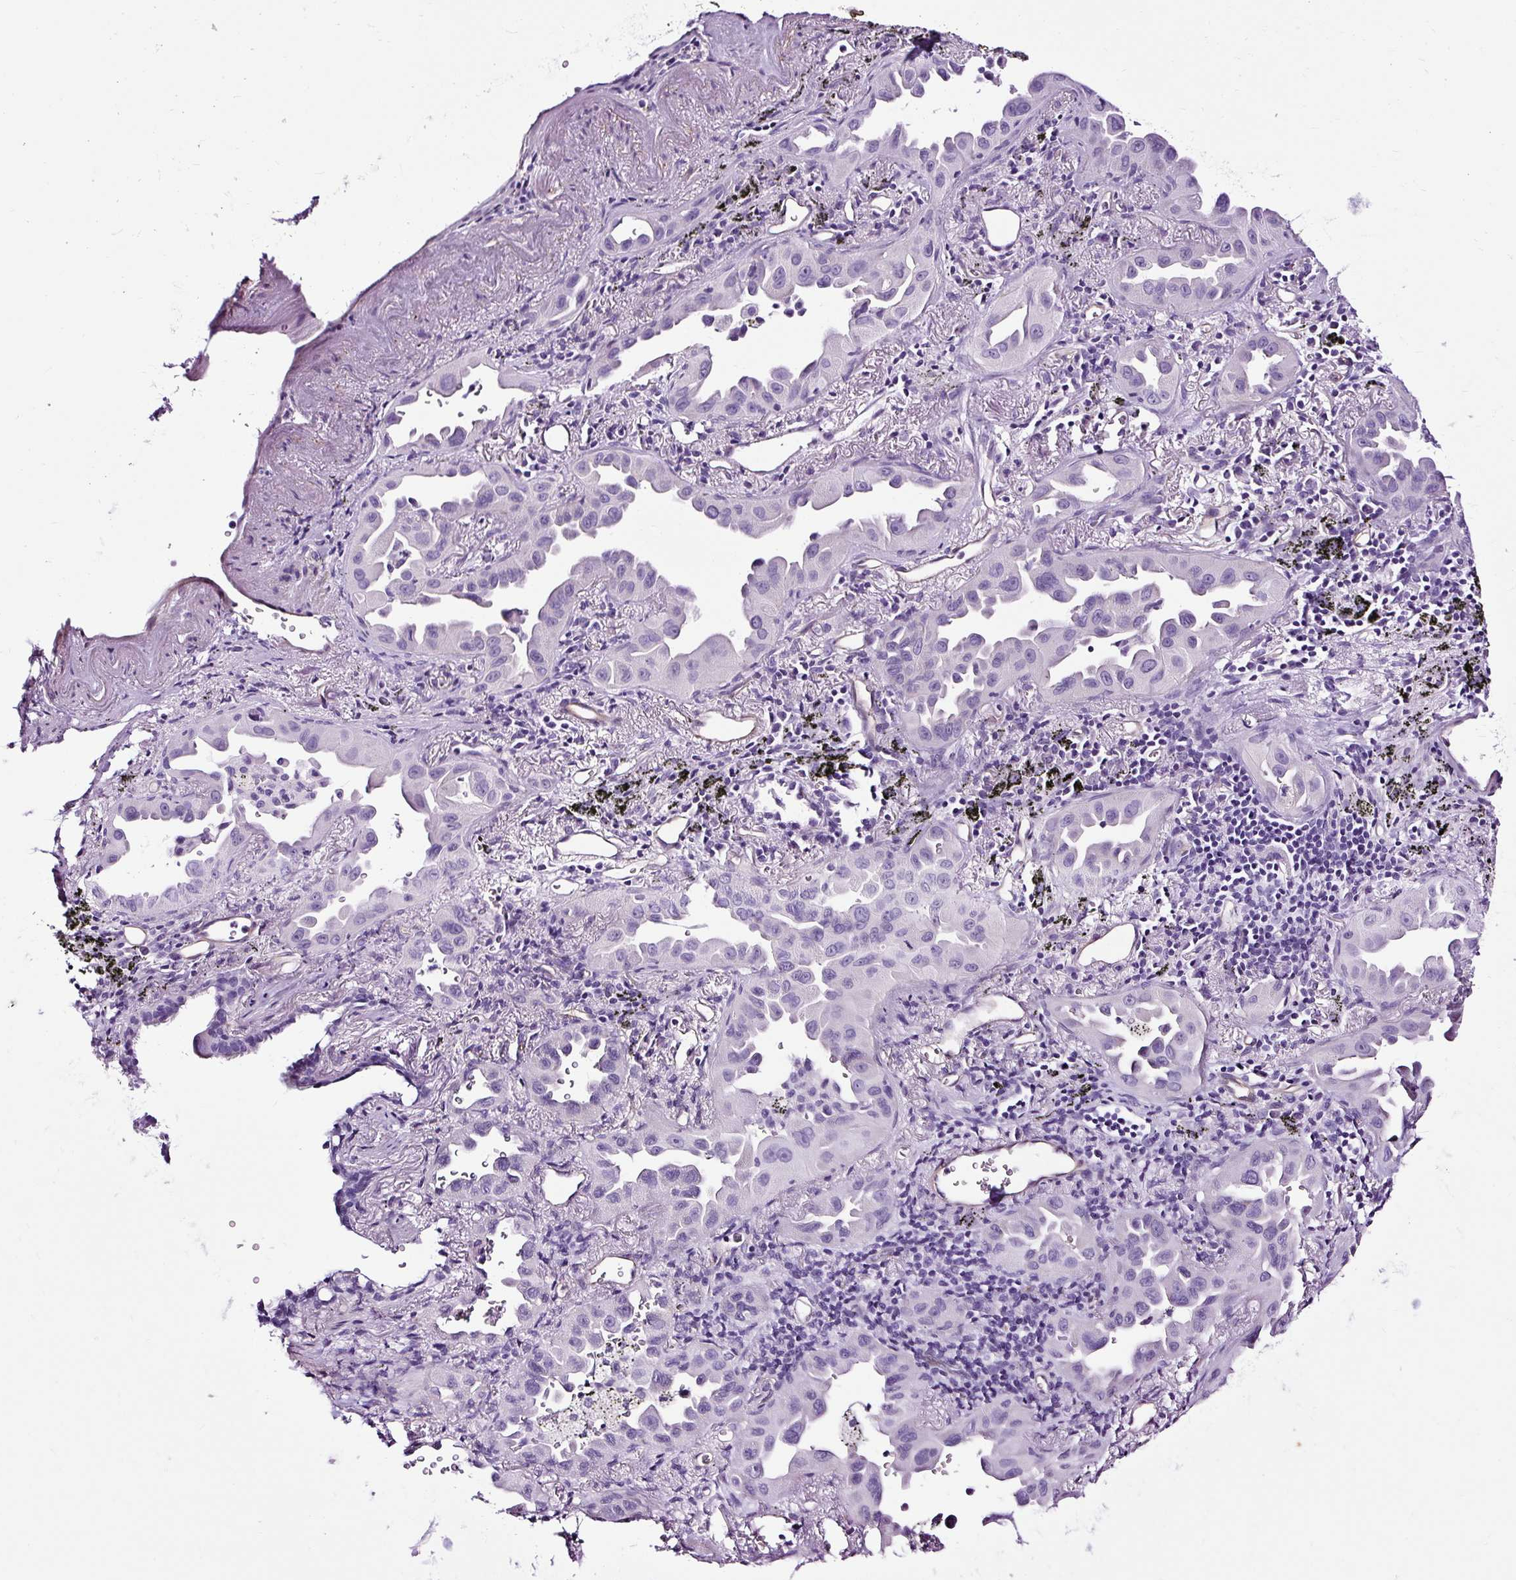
{"staining": {"intensity": "negative", "quantity": "none", "location": "none"}, "tissue": "lung cancer", "cell_type": "Tumor cells", "image_type": "cancer", "snomed": [{"axis": "morphology", "description": "Adenocarcinoma, NOS"}, {"axis": "topography", "description": "Lung"}], "caption": "Immunohistochemical staining of human lung cancer shows no significant positivity in tumor cells.", "gene": "SLC7A8", "patient": {"sex": "male", "age": 68}}